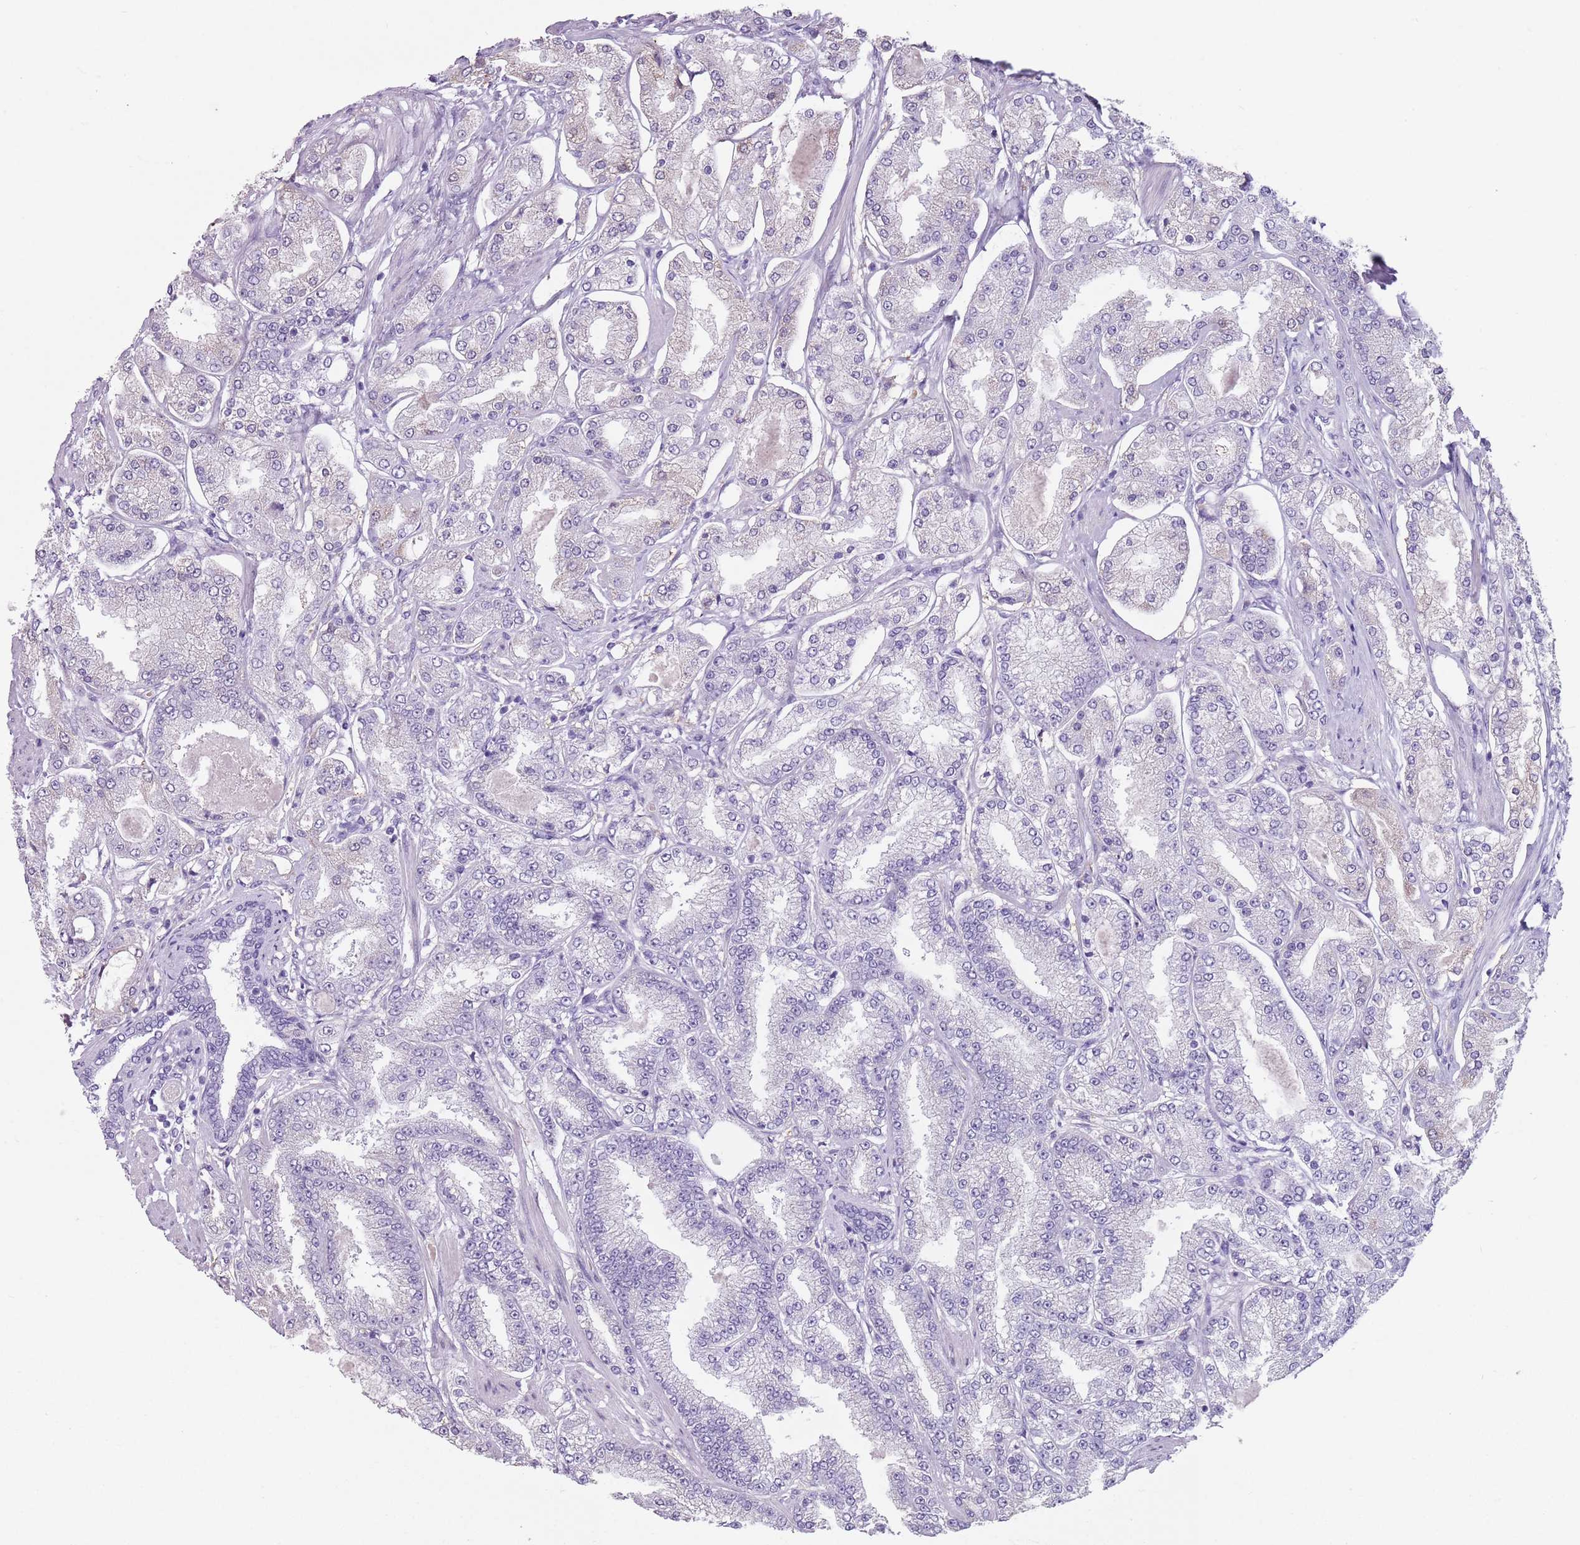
{"staining": {"intensity": "negative", "quantity": "none", "location": "none"}, "tissue": "prostate cancer", "cell_type": "Tumor cells", "image_type": "cancer", "snomed": [{"axis": "morphology", "description": "Adenocarcinoma, High grade"}, {"axis": "topography", "description": "Prostate"}], "caption": "There is no significant positivity in tumor cells of prostate high-grade adenocarcinoma. (Stains: DAB IHC with hematoxylin counter stain, Microscopy: brightfield microscopy at high magnification).", "gene": "SPESP1", "patient": {"sex": "male", "age": 69}}